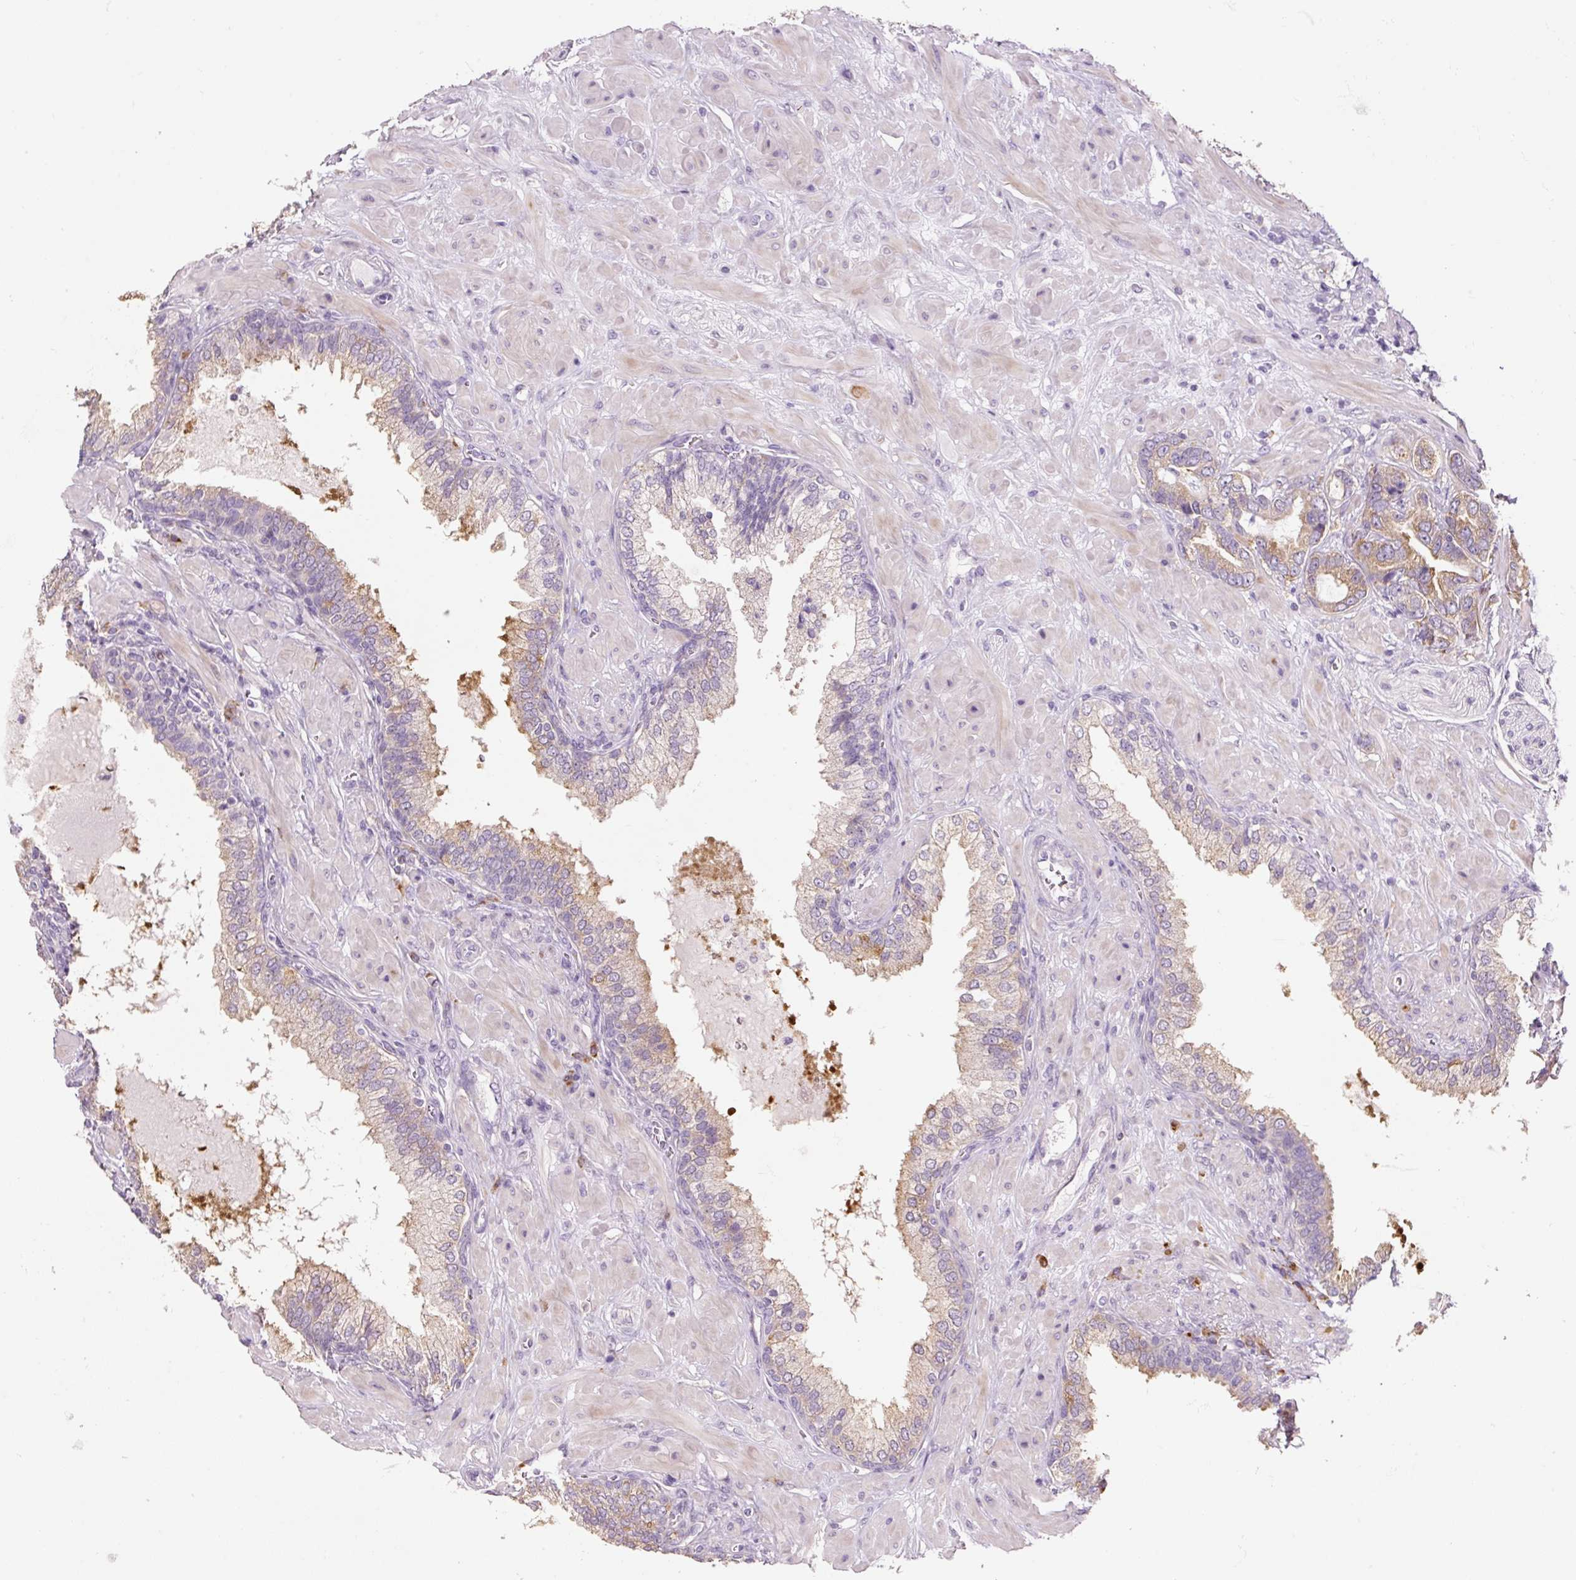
{"staining": {"intensity": "weak", "quantity": "25%-75%", "location": "cytoplasmic/membranous"}, "tissue": "prostate cancer", "cell_type": "Tumor cells", "image_type": "cancer", "snomed": [{"axis": "morphology", "description": "Adenocarcinoma, High grade"}, {"axis": "topography", "description": "Prostate"}], "caption": "A brown stain highlights weak cytoplasmic/membranous expression of a protein in prostate adenocarcinoma (high-grade) tumor cells.", "gene": "HAX1", "patient": {"sex": "male", "age": 55}}